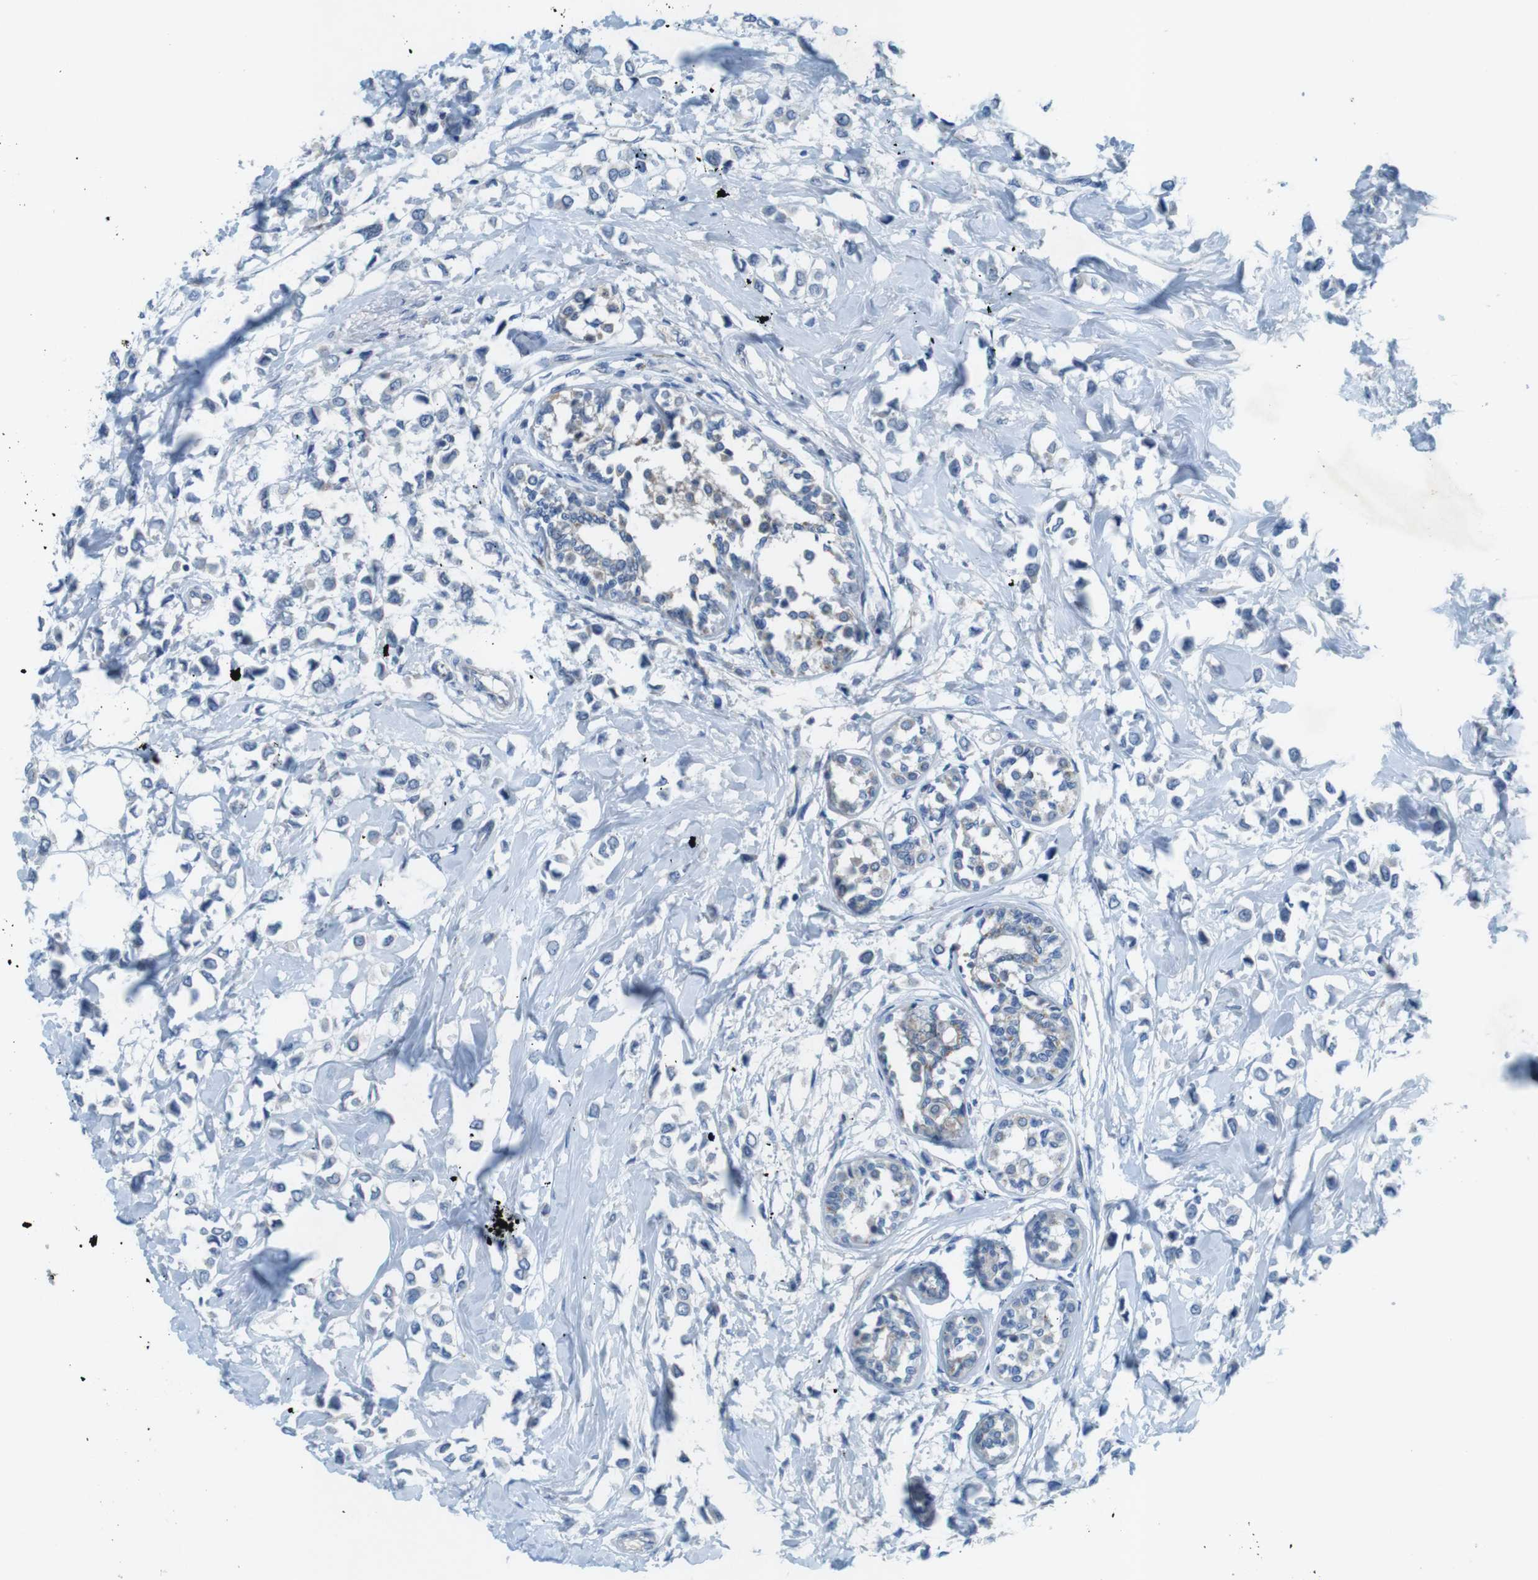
{"staining": {"intensity": "negative", "quantity": "none", "location": "none"}, "tissue": "breast cancer", "cell_type": "Tumor cells", "image_type": "cancer", "snomed": [{"axis": "morphology", "description": "Lobular carcinoma"}, {"axis": "topography", "description": "Breast"}], "caption": "The immunohistochemistry image has no significant positivity in tumor cells of lobular carcinoma (breast) tissue. The staining was performed using DAB to visualize the protein expression in brown, while the nuclei were stained in blue with hematoxylin (Magnification: 20x).", "gene": "TYW1", "patient": {"sex": "female", "age": 51}}